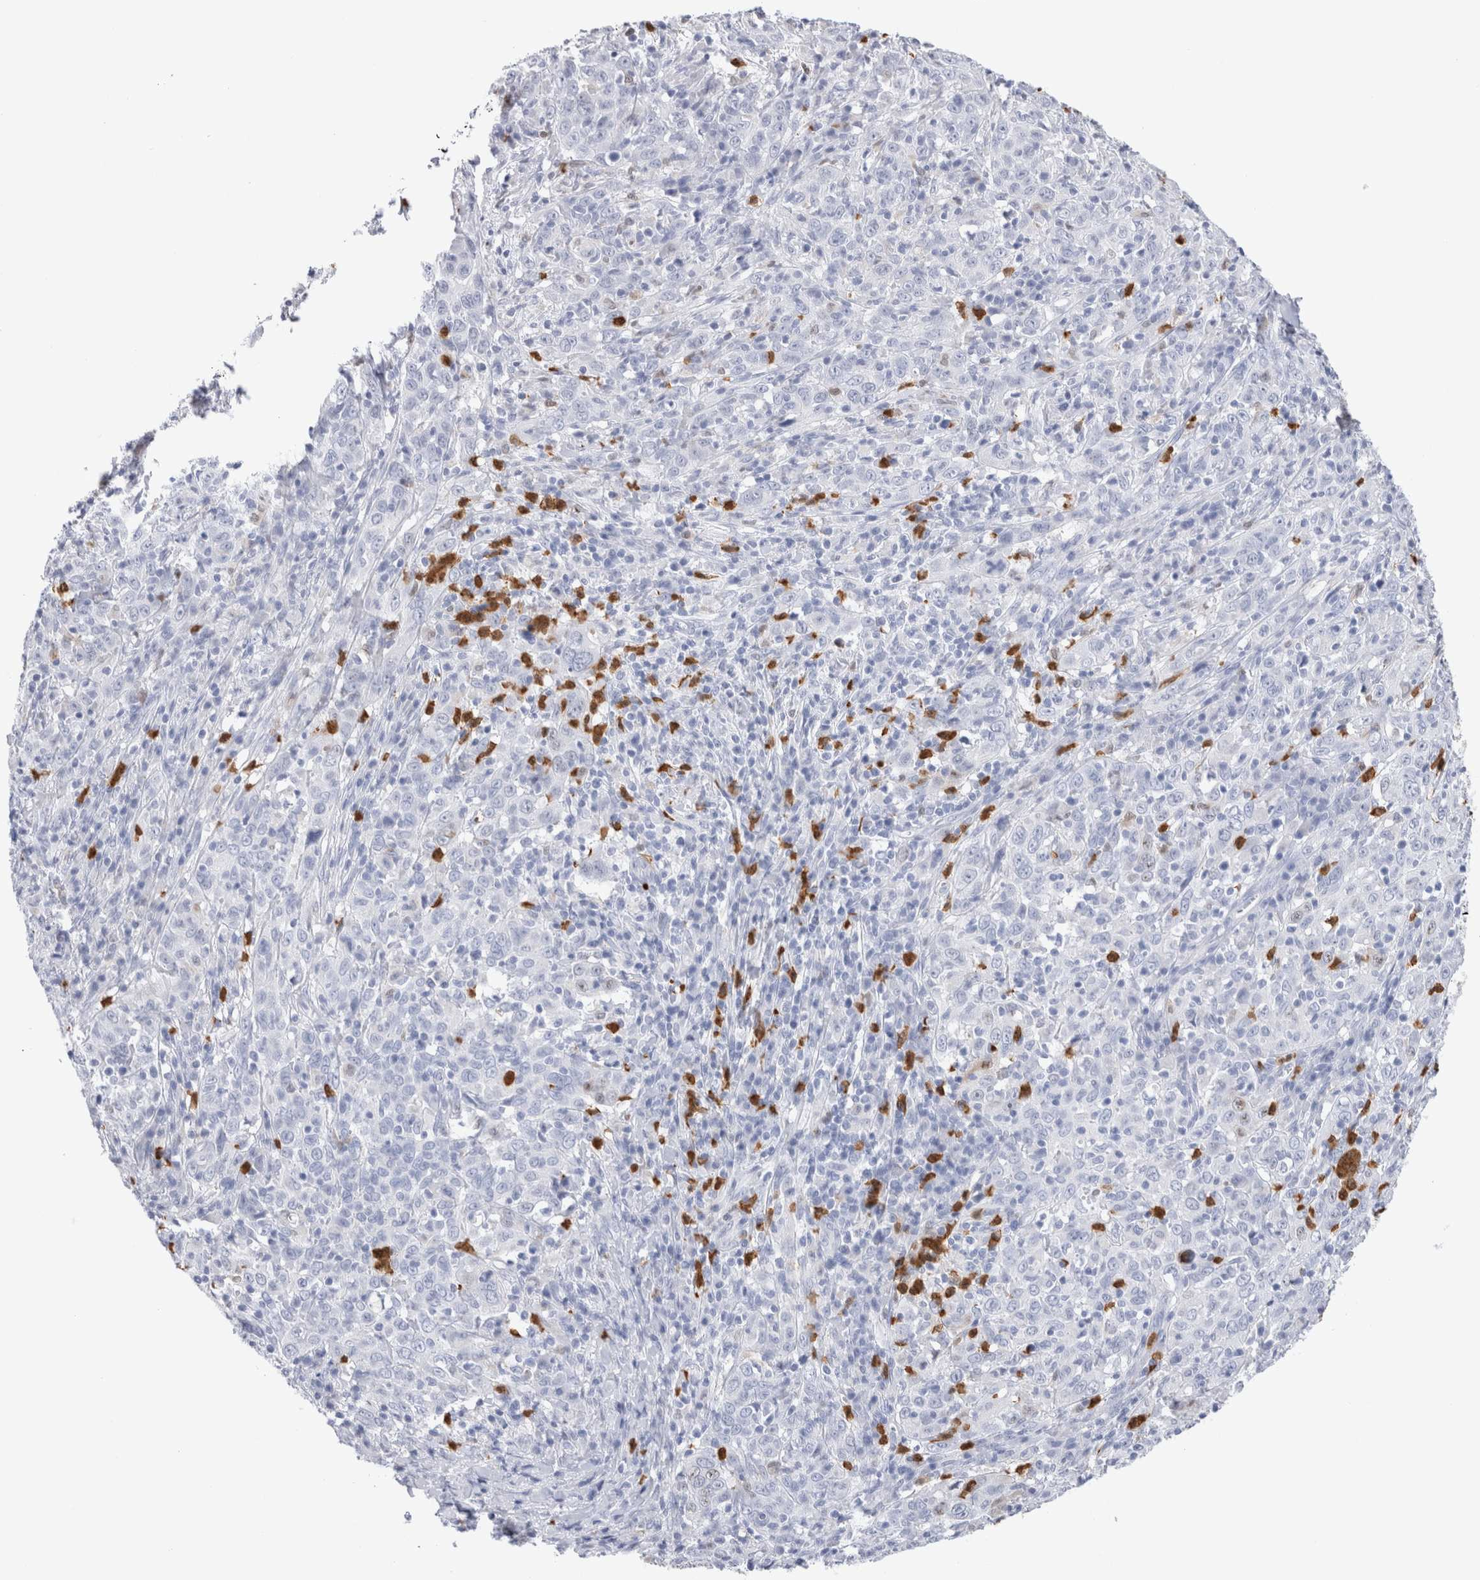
{"staining": {"intensity": "negative", "quantity": "none", "location": "none"}, "tissue": "cervical cancer", "cell_type": "Tumor cells", "image_type": "cancer", "snomed": [{"axis": "morphology", "description": "Squamous cell carcinoma, NOS"}, {"axis": "topography", "description": "Cervix"}], "caption": "Tumor cells are negative for protein expression in human cervical cancer (squamous cell carcinoma). (Brightfield microscopy of DAB (3,3'-diaminobenzidine) IHC at high magnification).", "gene": "SLC10A5", "patient": {"sex": "female", "age": 46}}